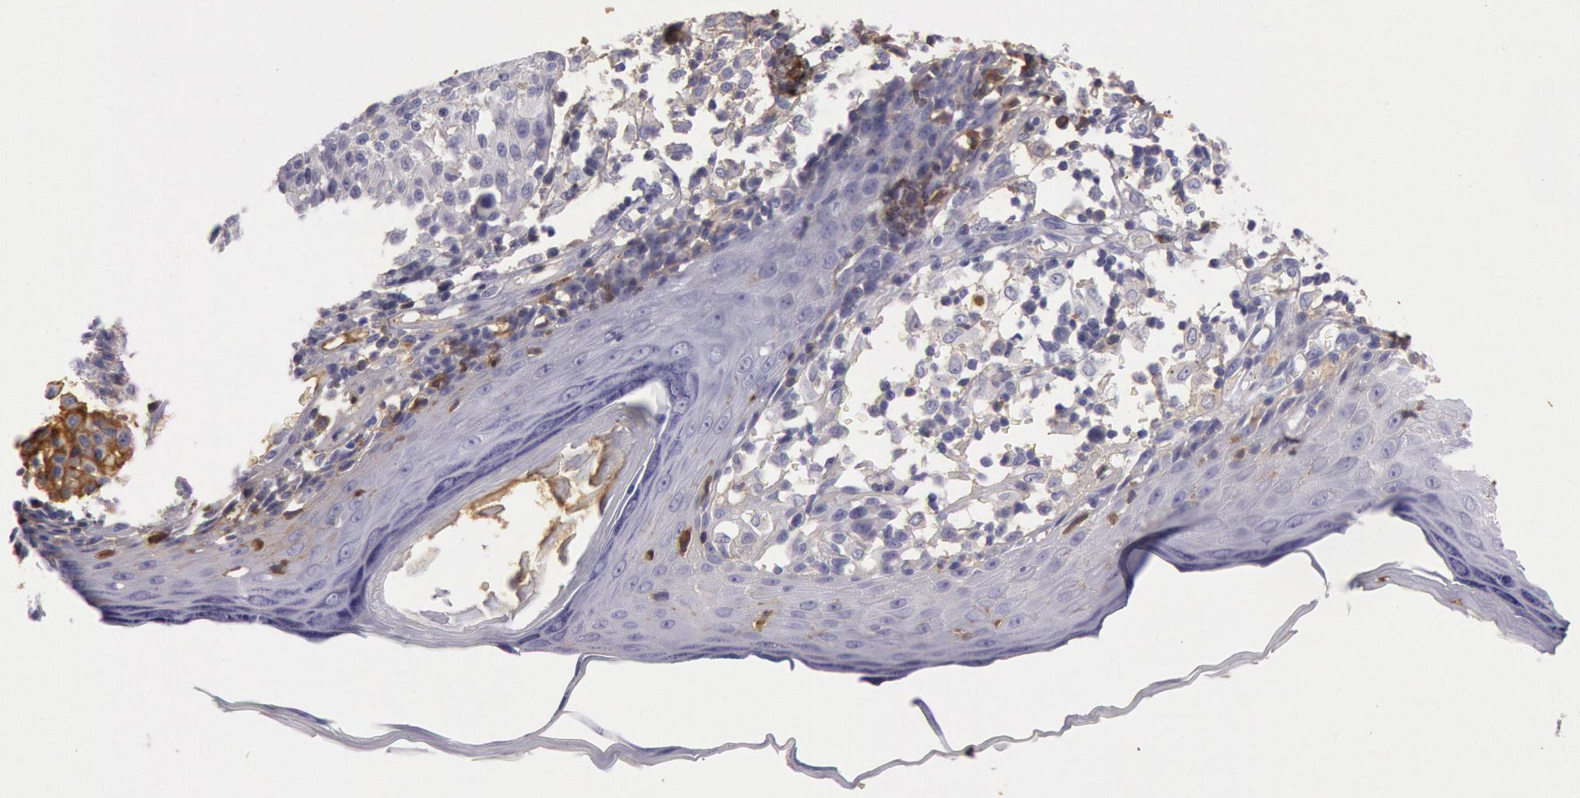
{"staining": {"intensity": "weak", "quantity": "<25%", "location": "cytoplasmic/membranous"}, "tissue": "melanoma", "cell_type": "Tumor cells", "image_type": "cancer", "snomed": [{"axis": "morphology", "description": "Malignant melanoma, NOS"}, {"axis": "topography", "description": "Skin"}], "caption": "An image of melanoma stained for a protein shows no brown staining in tumor cells.", "gene": "IGHG1", "patient": {"sex": "female", "age": 49}}